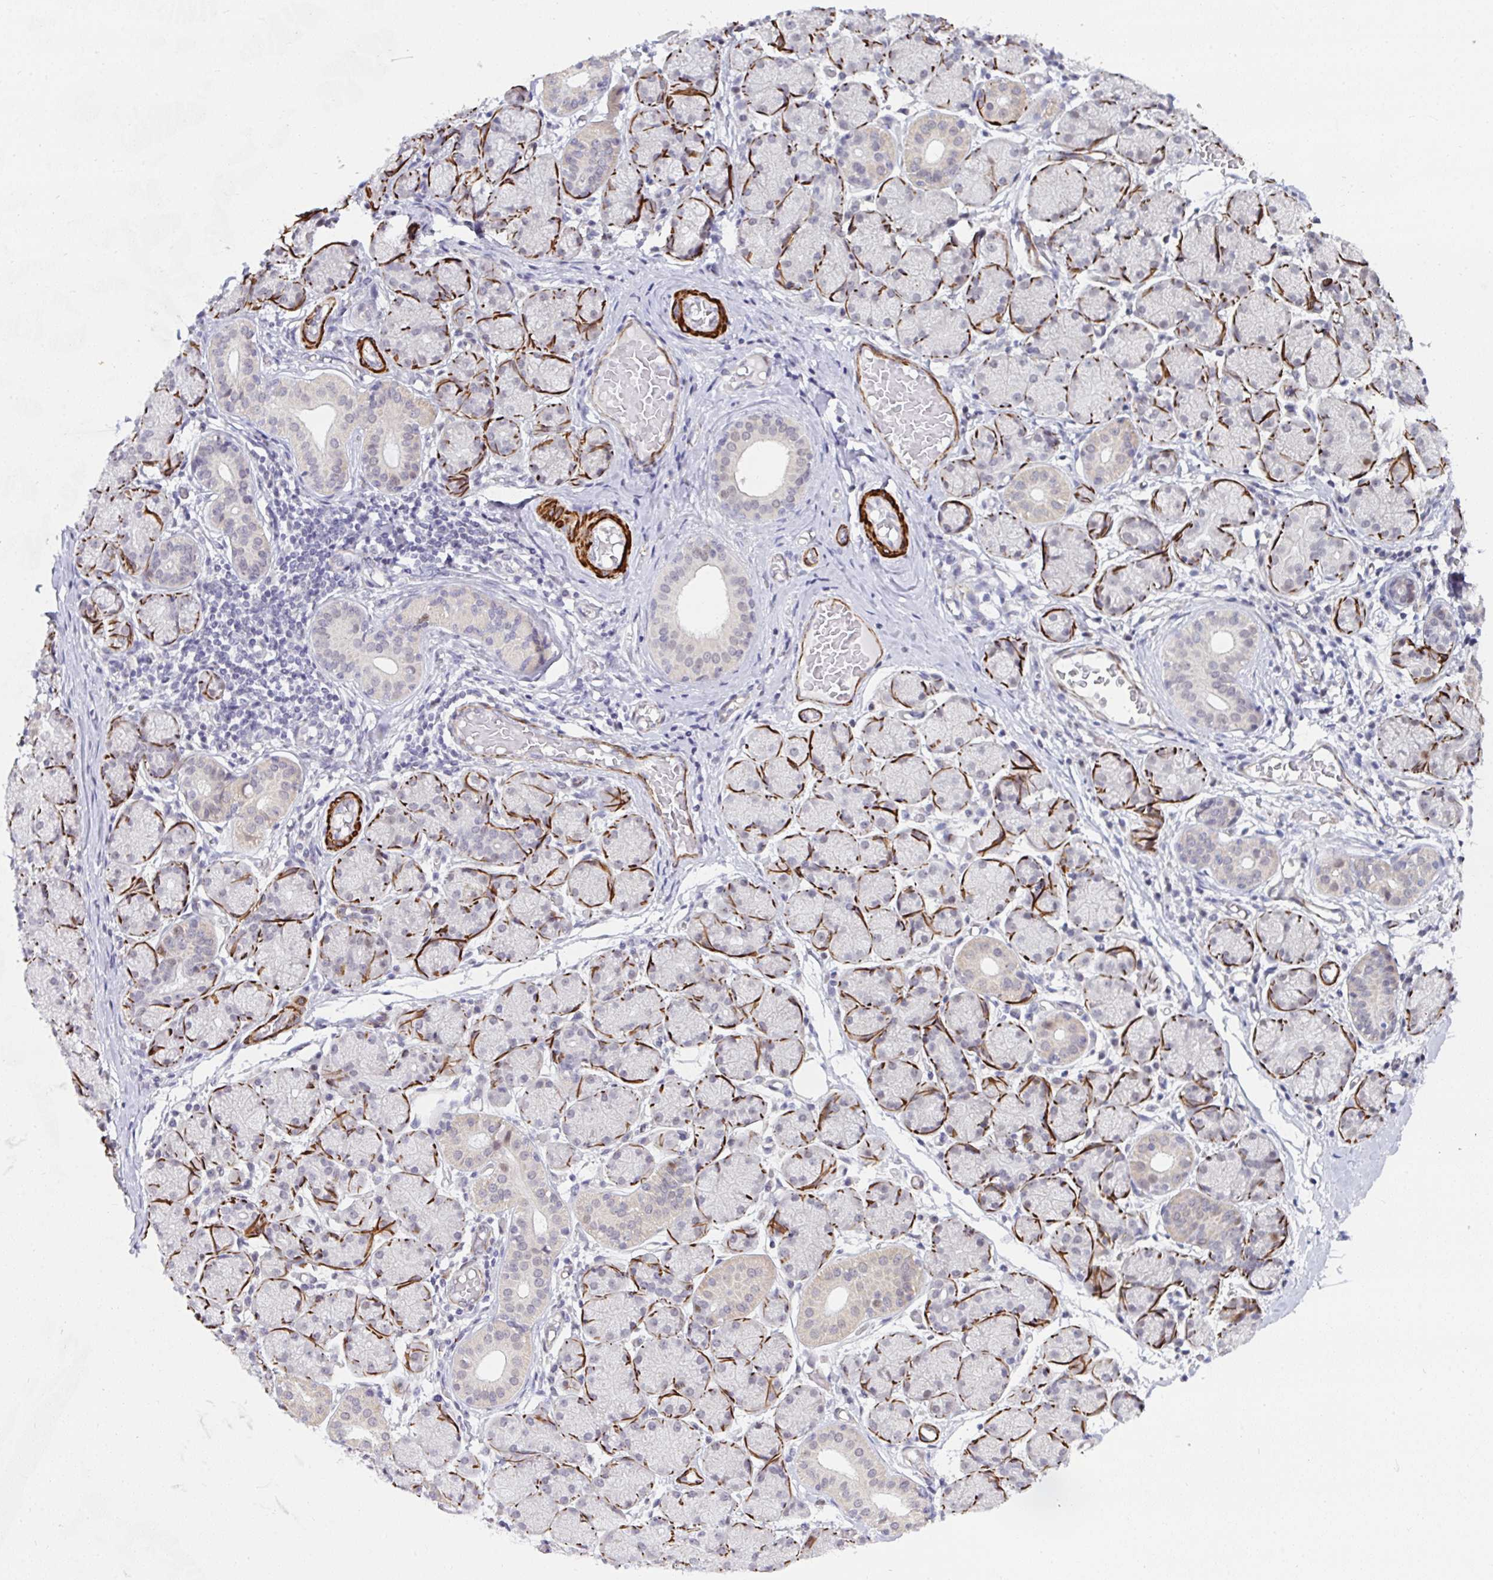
{"staining": {"intensity": "negative", "quantity": "none", "location": "none"}, "tissue": "salivary gland", "cell_type": "Glandular cells", "image_type": "normal", "snomed": [{"axis": "morphology", "description": "Normal tissue, NOS"}, {"axis": "topography", "description": "Salivary gland"}], "caption": "Immunohistochemistry image of unremarkable salivary gland: salivary gland stained with DAB (3,3'-diaminobenzidine) shows no significant protein staining in glandular cells.", "gene": "GINS2", "patient": {"sex": "female", "age": 24}}